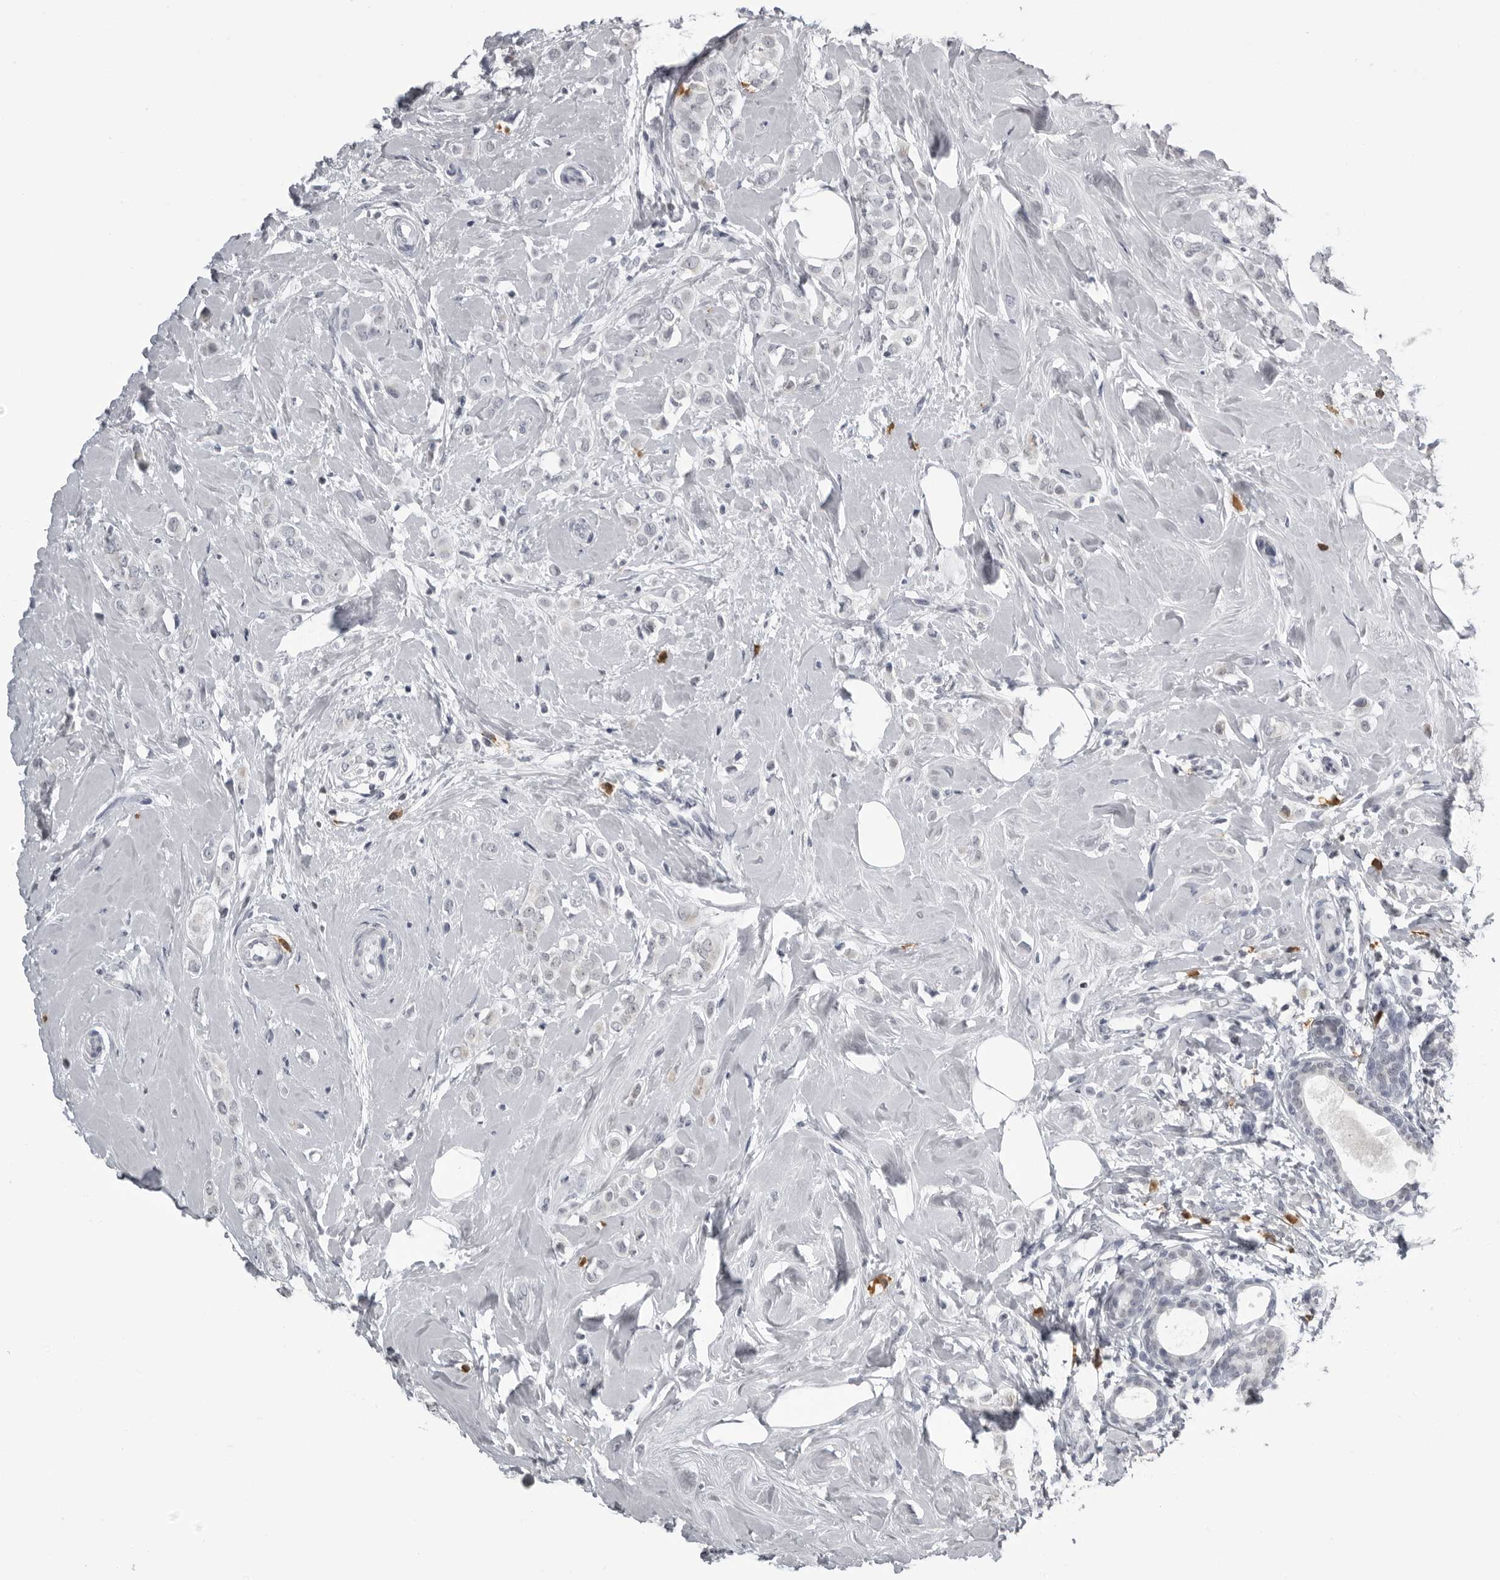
{"staining": {"intensity": "negative", "quantity": "none", "location": "none"}, "tissue": "breast cancer", "cell_type": "Tumor cells", "image_type": "cancer", "snomed": [{"axis": "morphology", "description": "Lobular carcinoma"}, {"axis": "topography", "description": "Breast"}], "caption": "This is an immunohistochemistry (IHC) photomicrograph of breast cancer. There is no positivity in tumor cells.", "gene": "RTCA", "patient": {"sex": "female", "age": 47}}